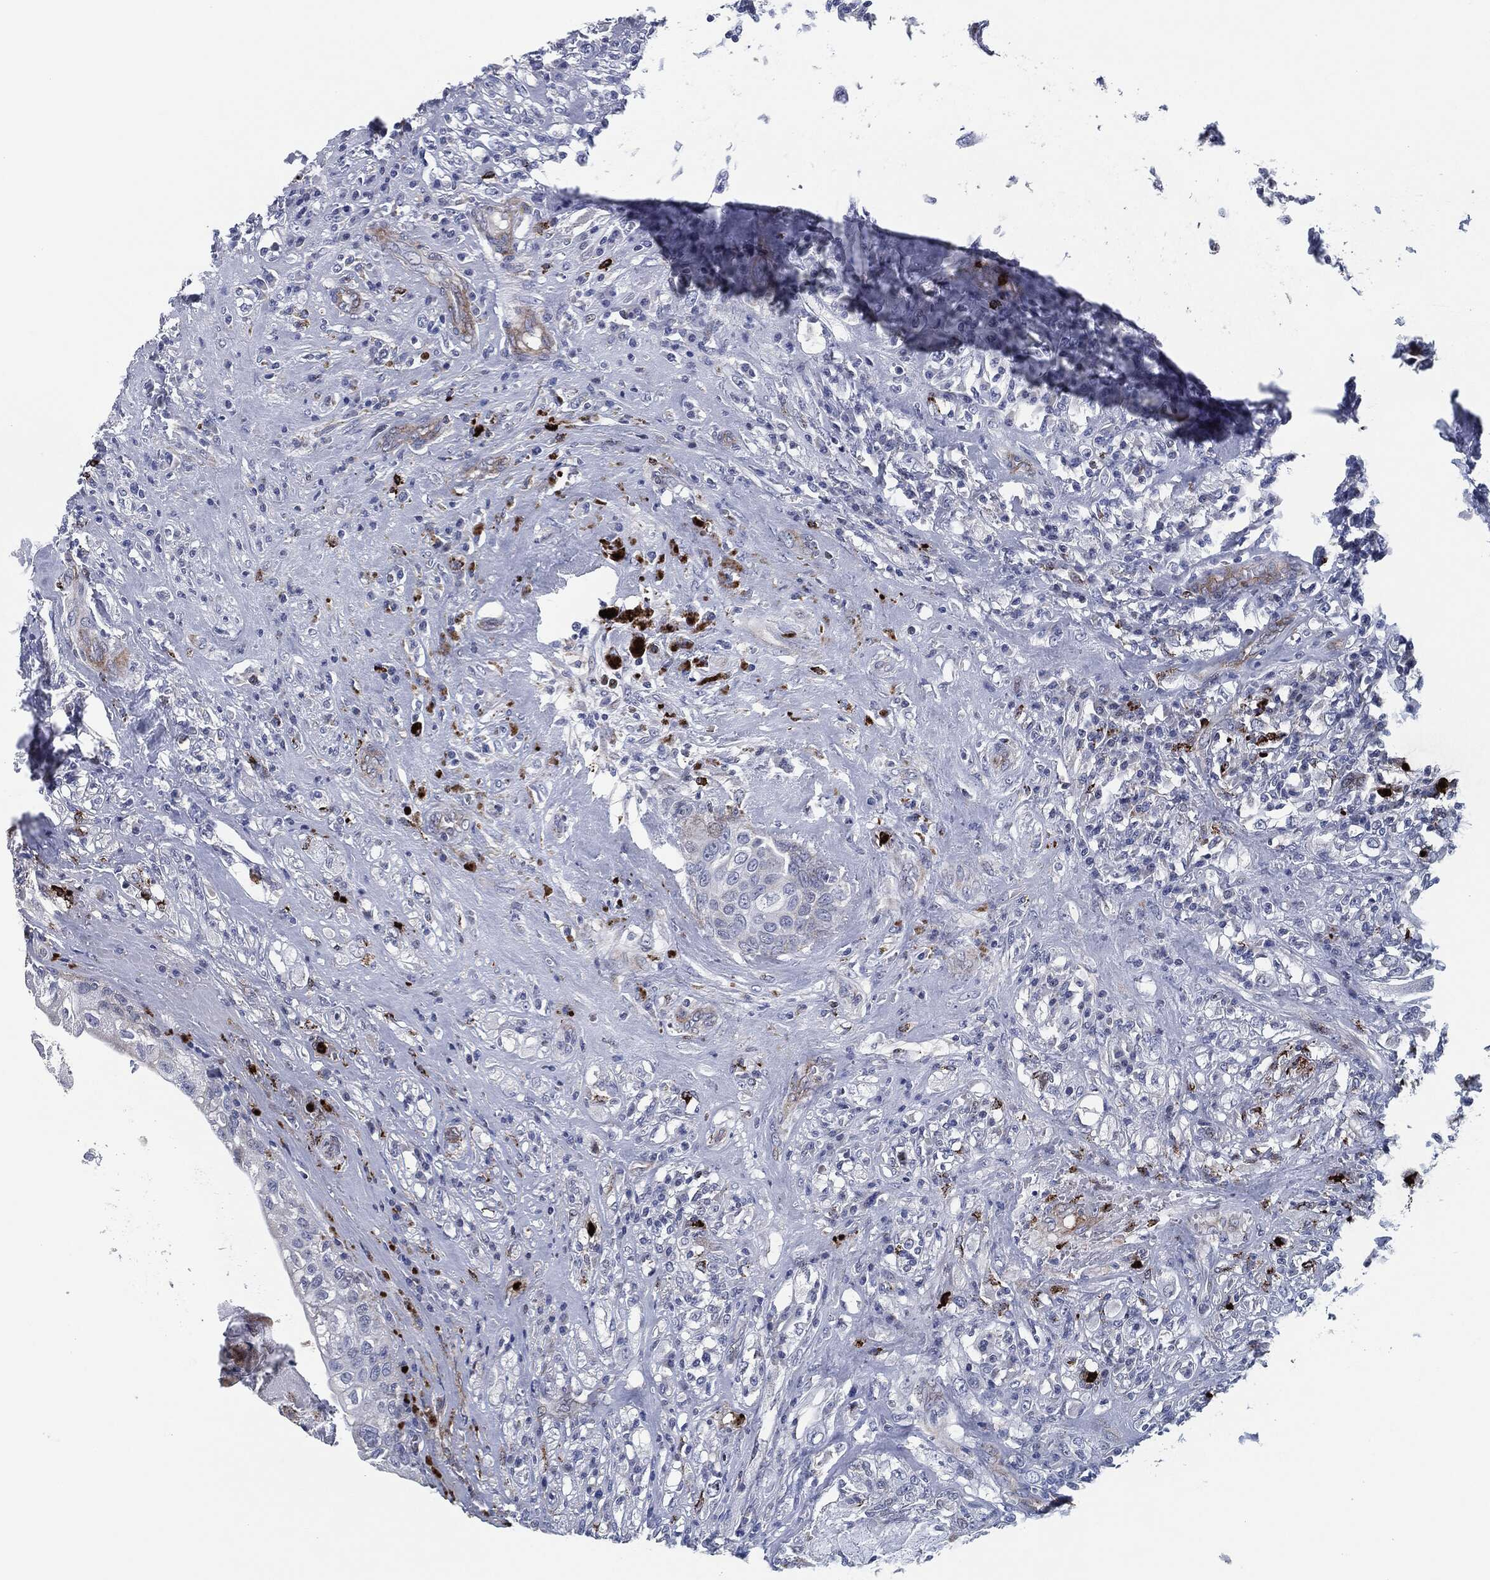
{"staining": {"intensity": "negative", "quantity": "none", "location": "none"}, "tissue": "testis cancer", "cell_type": "Tumor cells", "image_type": "cancer", "snomed": [{"axis": "morphology", "description": "Necrosis, NOS"}, {"axis": "morphology", "description": "Carcinoma, Embryonal, NOS"}, {"axis": "topography", "description": "Testis"}], "caption": "Embryonal carcinoma (testis) stained for a protein using immunohistochemistry exhibits no staining tumor cells.", "gene": "MPO", "patient": {"sex": "male", "age": 19}}